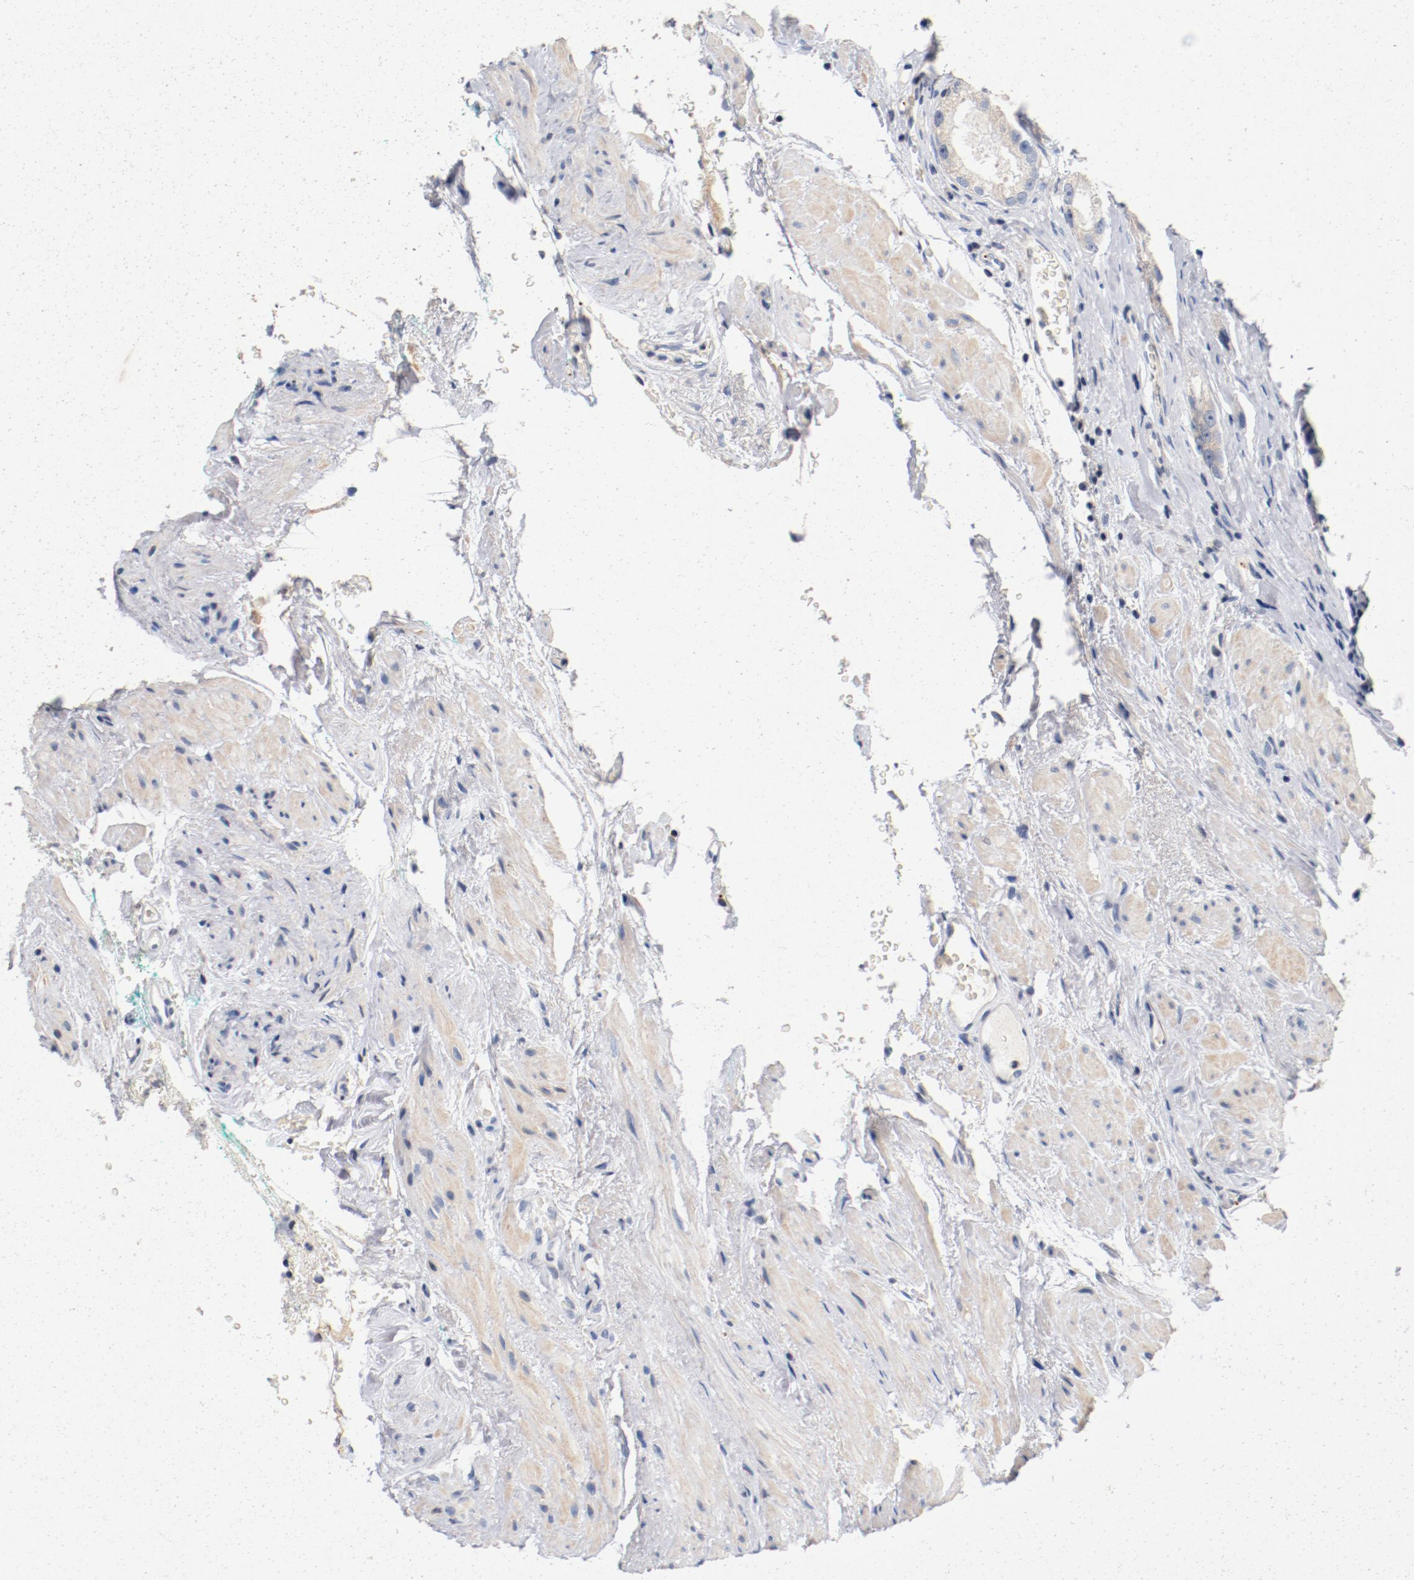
{"staining": {"intensity": "weak", "quantity": "<25%", "location": "cytoplasmic/membranous"}, "tissue": "prostate cancer", "cell_type": "Tumor cells", "image_type": "cancer", "snomed": [{"axis": "morphology", "description": "Adenocarcinoma, High grade"}, {"axis": "topography", "description": "Prostate"}], "caption": "The image exhibits no significant positivity in tumor cells of prostate high-grade adenocarcinoma. Brightfield microscopy of immunohistochemistry stained with DAB (brown) and hematoxylin (blue), captured at high magnification.", "gene": "PIM1", "patient": {"sex": "male", "age": 63}}